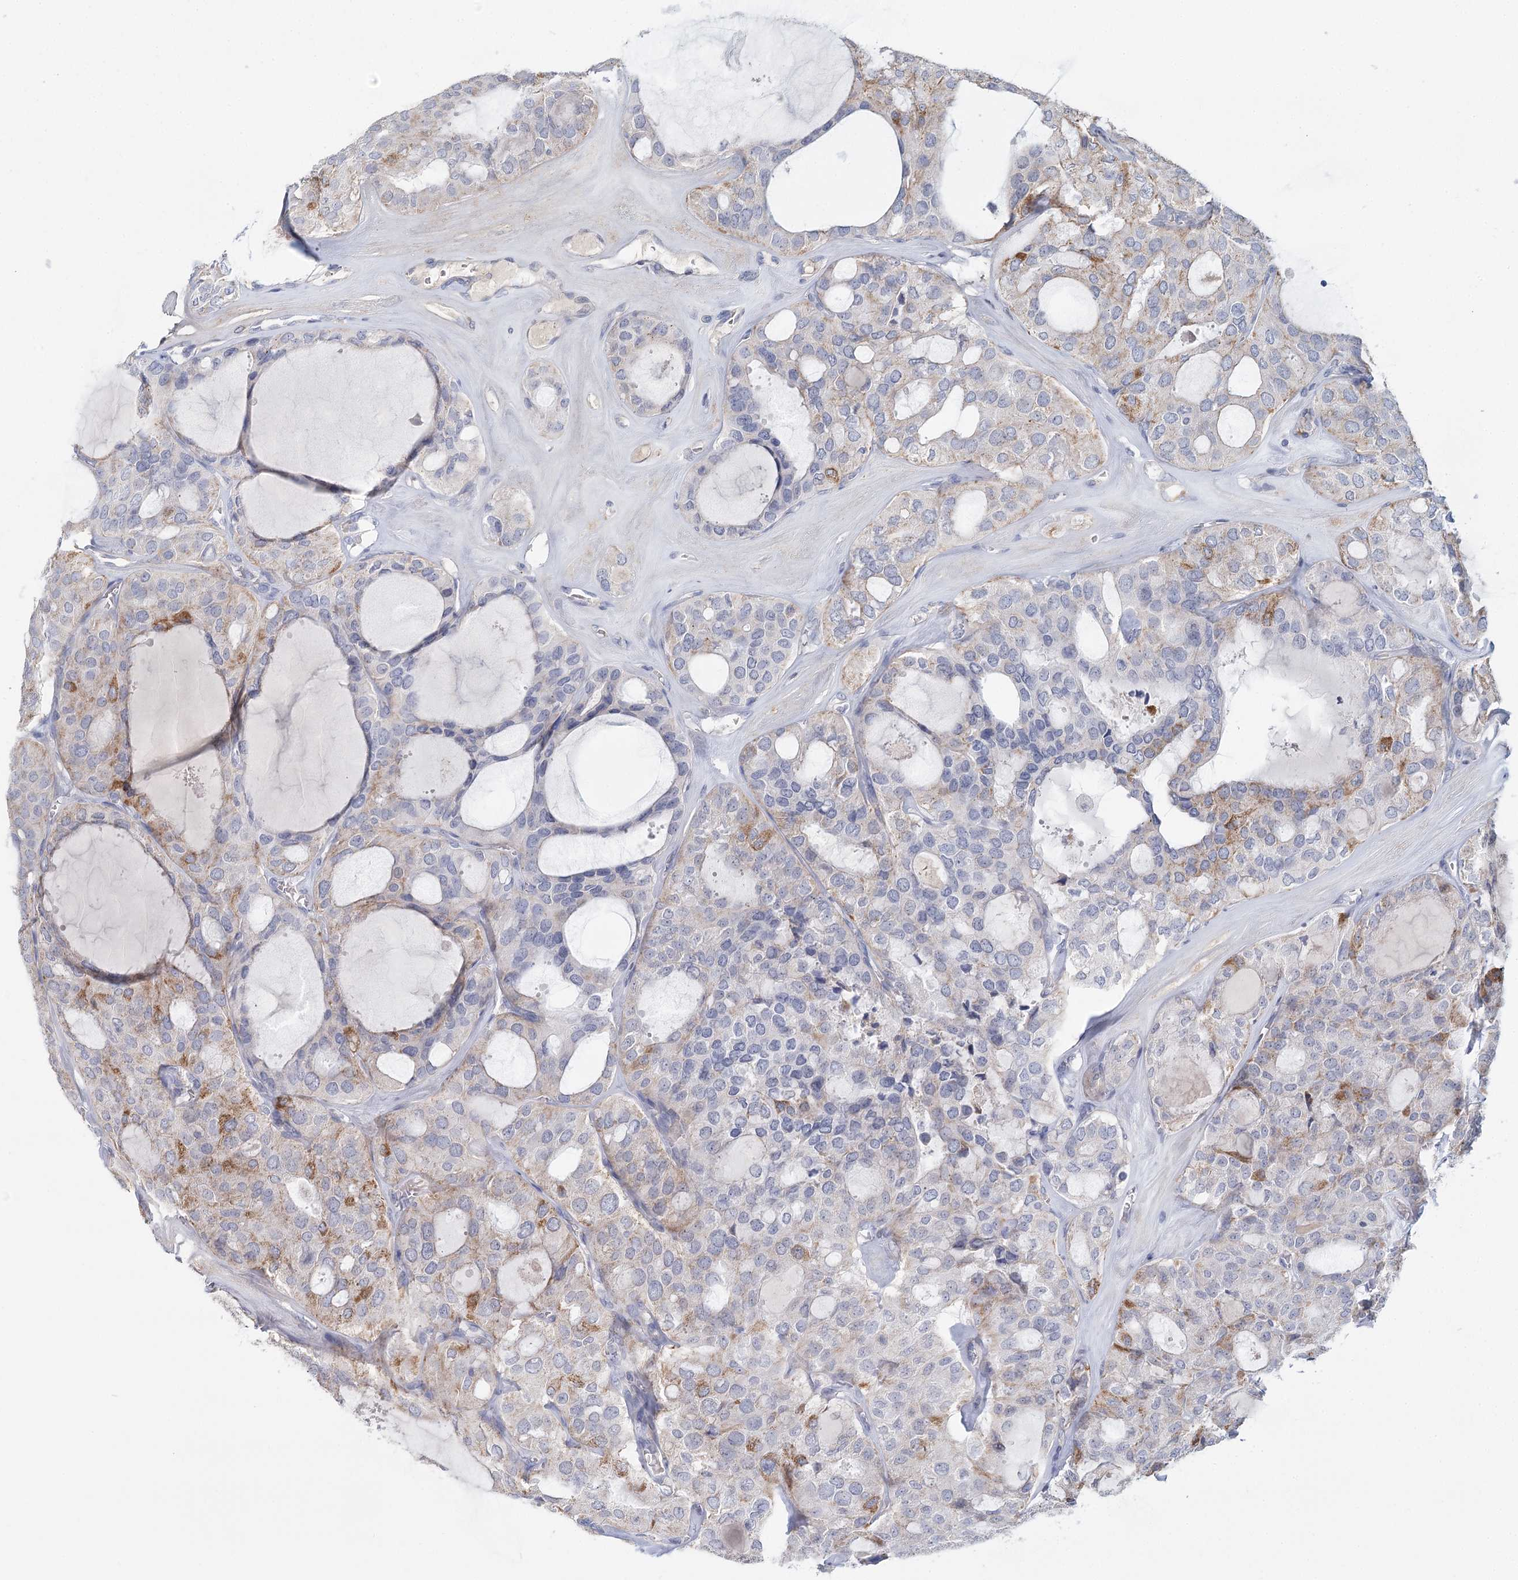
{"staining": {"intensity": "moderate", "quantity": "<25%", "location": "cytoplasmic/membranous"}, "tissue": "thyroid cancer", "cell_type": "Tumor cells", "image_type": "cancer", "snomed": [{"axis": "morphology", "description": "Follicular adenoma carcinoma, NOS"}, {"axis": "topography", "description": "Thyroid gland"}], "caption": "This histopathology image exhibits thyroid cancer (follicular adenoma carcinoma) stained with immunohistochemistry (IHC) to label a protein in brown. The cytoplasmic/membranous of tumor cells show moderate positivity for the protein. Nuclei are counter-stained blue.", "gene": "ARHGAP44", "patient": {"sex": "male", "age": 75}}